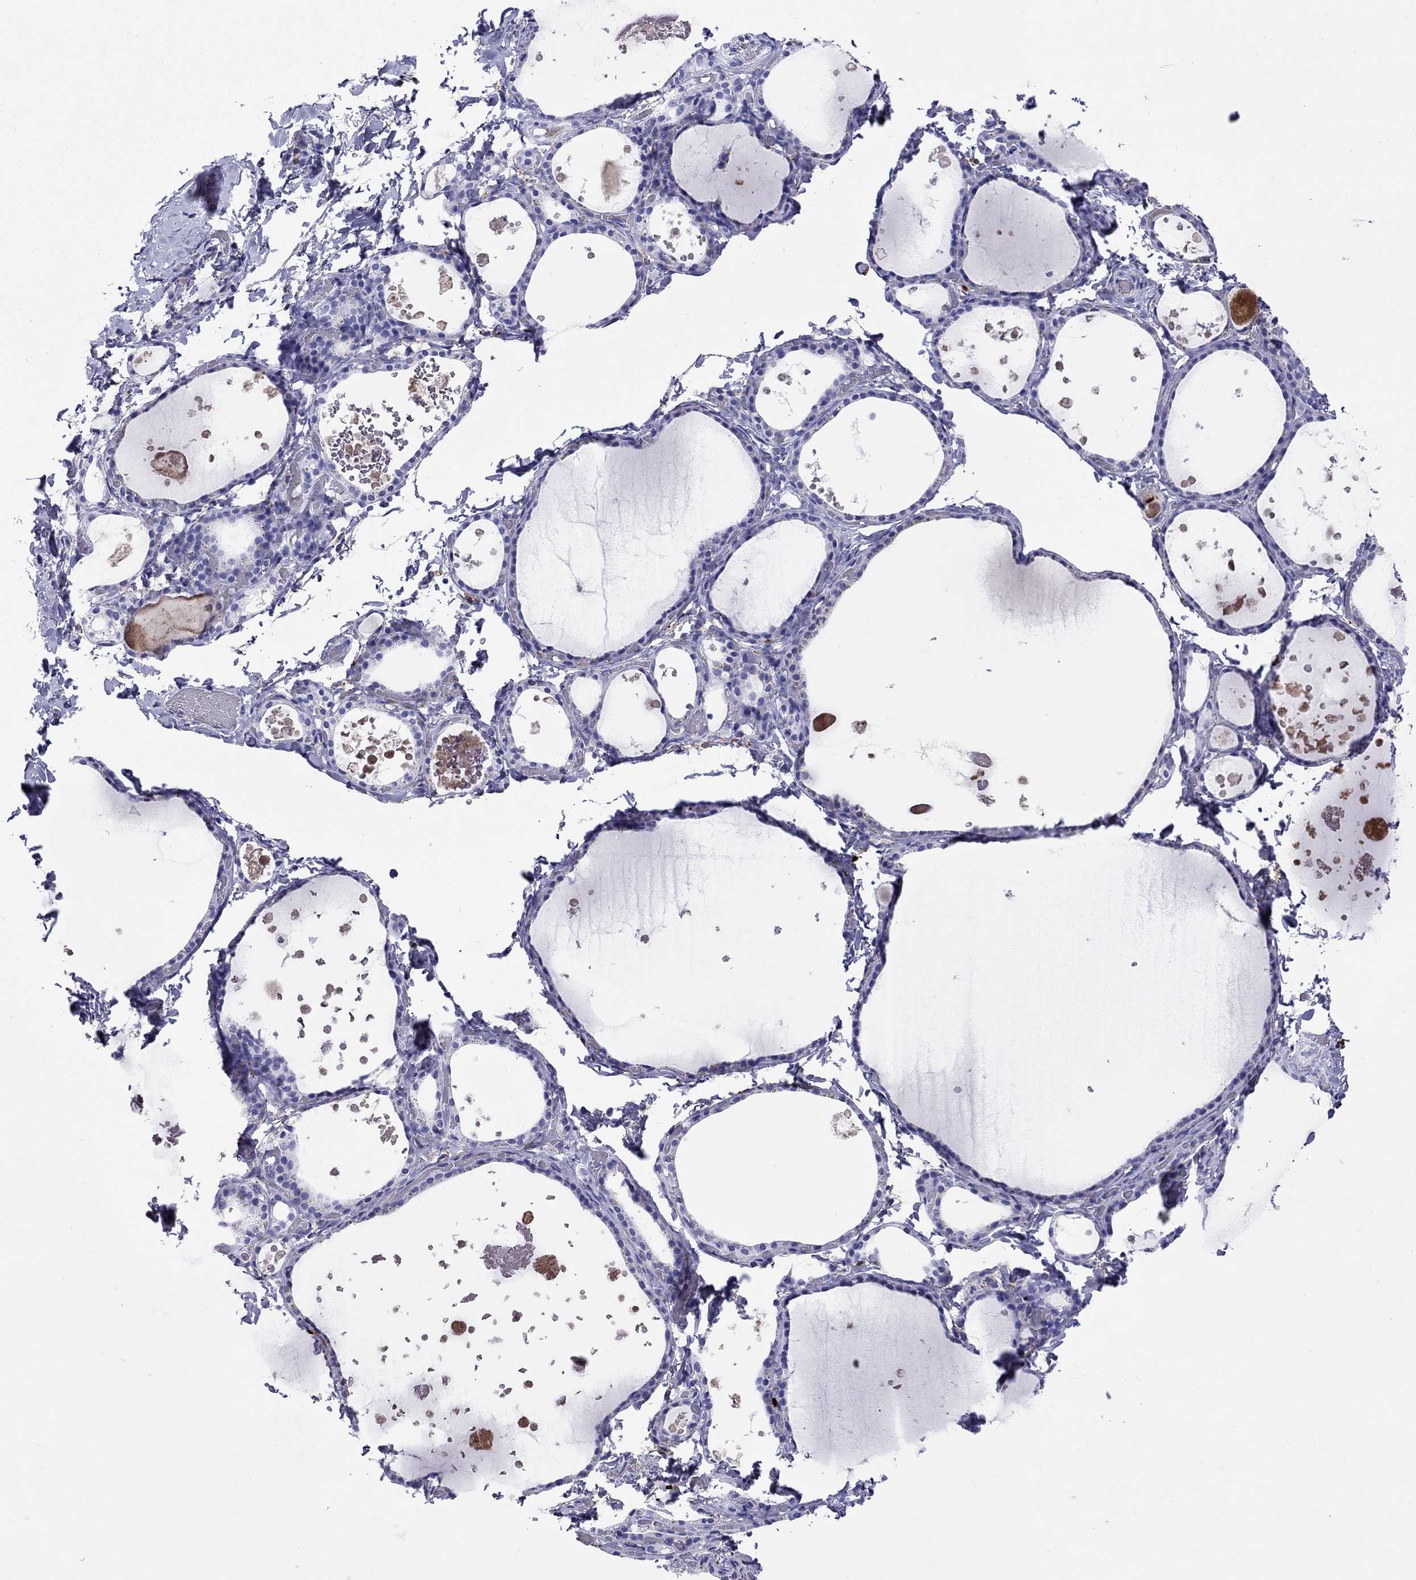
{"staining": {"intensity": "negative", "quantity": "none", "location": "none"}, "tissue": "thyroid gland", "cell_type": "Glandular cells", "image_type": "normal", "snomed": [{"axis": "morphology", "description": "Normal tissue, NOS"}, {"axis": "topography", "description": "Thyroid gland"}], "caption": "IHC of benign thyroid gland demonstrates no staining in glandular cells. Brightfield microscopy of immunohistochemistry (IHC) stained with DAB (brown) and hematoxylin (blue), captured at high magnification.", "gene": "SERPINA3", "patient": {"sex": "female", "age": 56}}